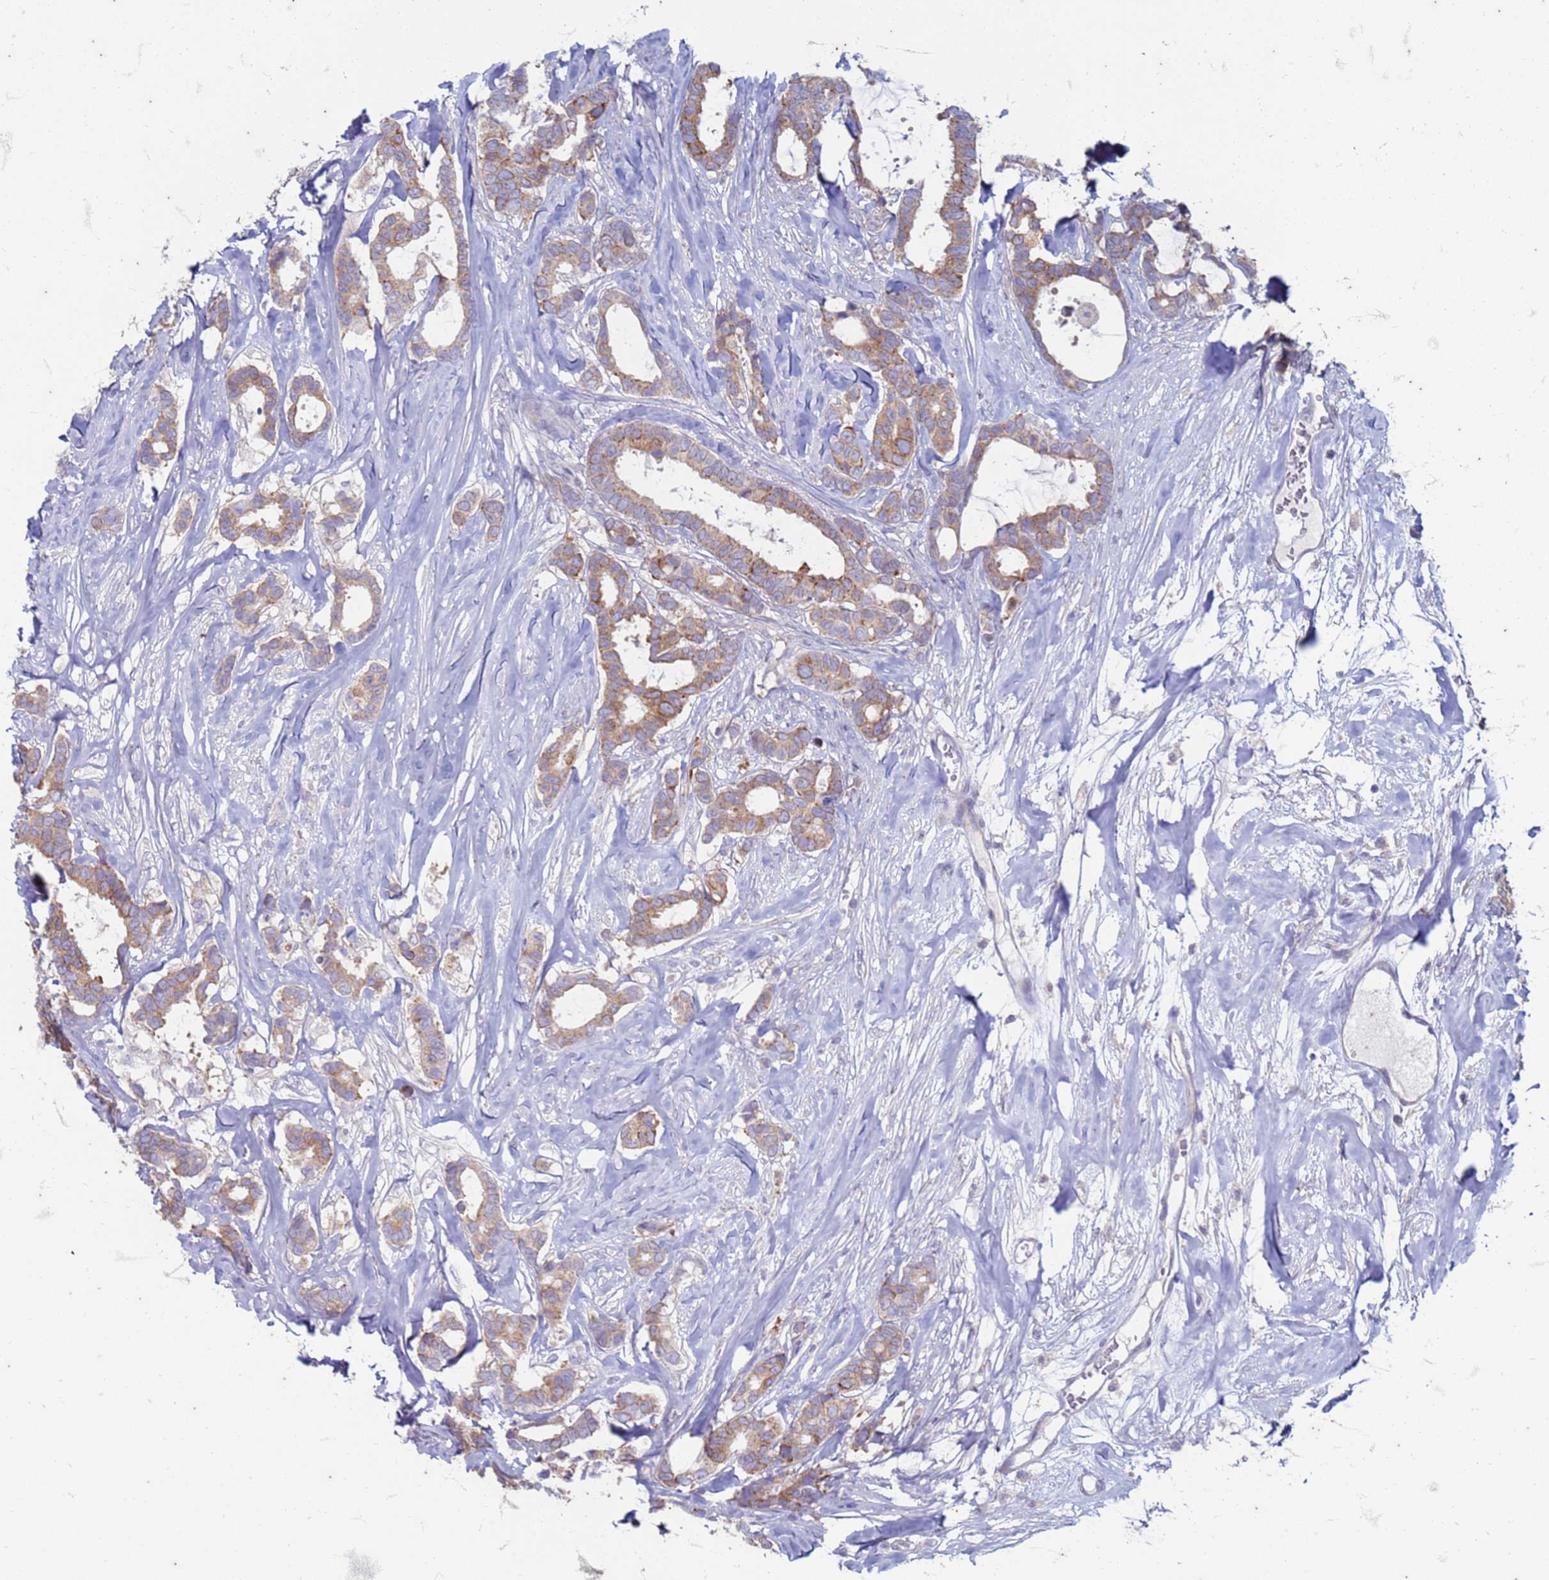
{"staining": {"intensity": "moderate", "quantity": "25%-75%", "location": "cytoplasmic/membranous"}, "tissue": "breast cancer", "cell_type": "Tumor cells", "image_type": "cancer", "snomed": [{"axis": "morphology", "description": "Duct carcinoma"}, {"axis": "topography", "description": "Breast"}], "caption": "This is a photomicrograph of IHC staining of breast intraductal carcinoma, which shows moderate staining in the cytoplasmic/membranous of tumor cells.", "gene": "SUCO", "patient": {"sex": "female", "age": 87}}